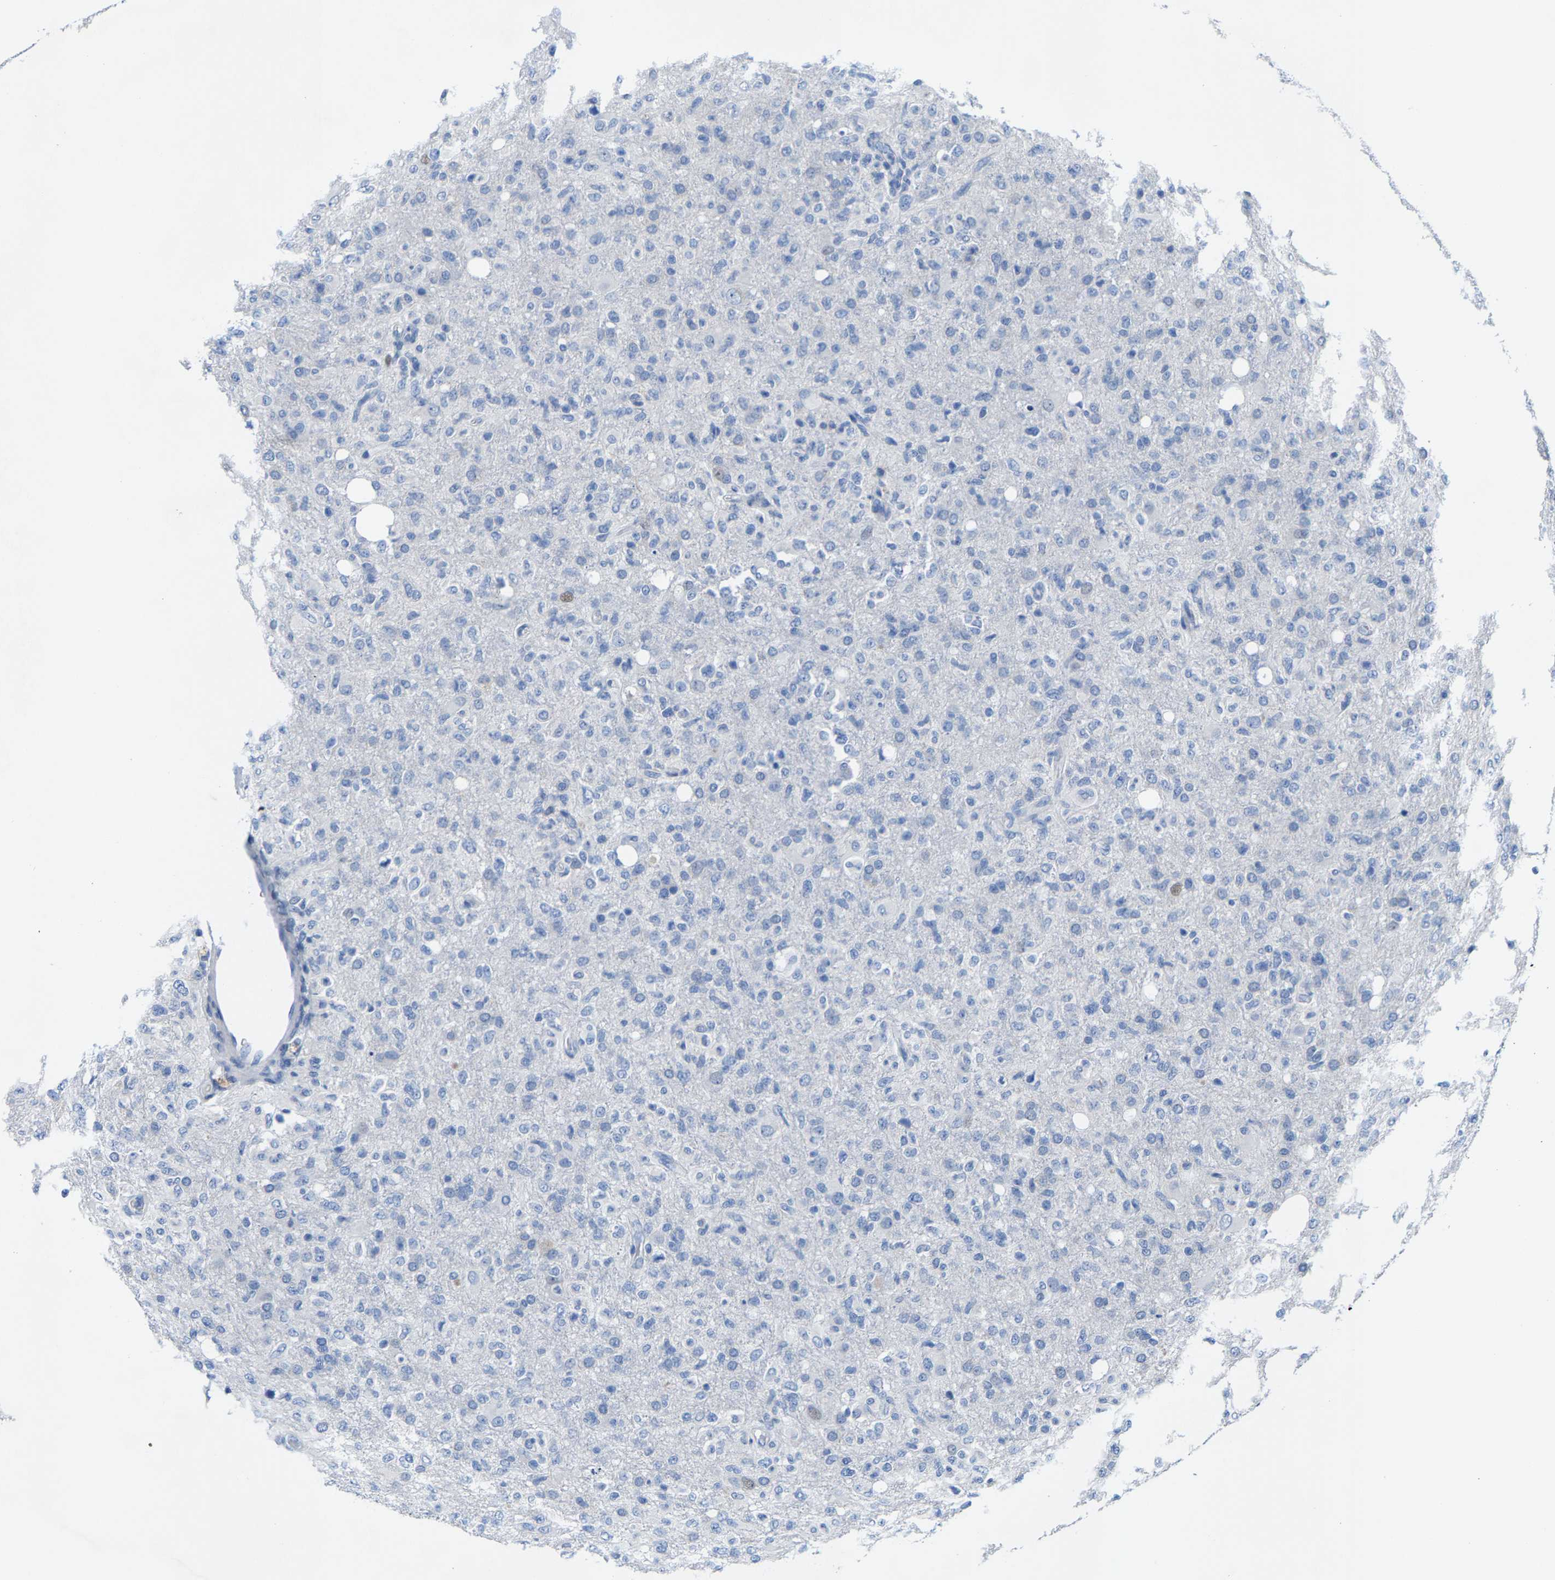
{"staining": {"intensity": "negative", "quantity": "none", "location": "none"}, "tissue": "glioma", "cell_type": "Tumor cells", "image_type": "cancer", "snomed": [{"axis": "morphology", "description": "Glioma, malignant, High grade"}, {"axis": "topography", "description": "Brain"}], "caption": "Micrograph shows no significant protein staining in tumor cells of glioma.", "gene": "KLHL1", "patient": {"sex": "female", "age": 57}}